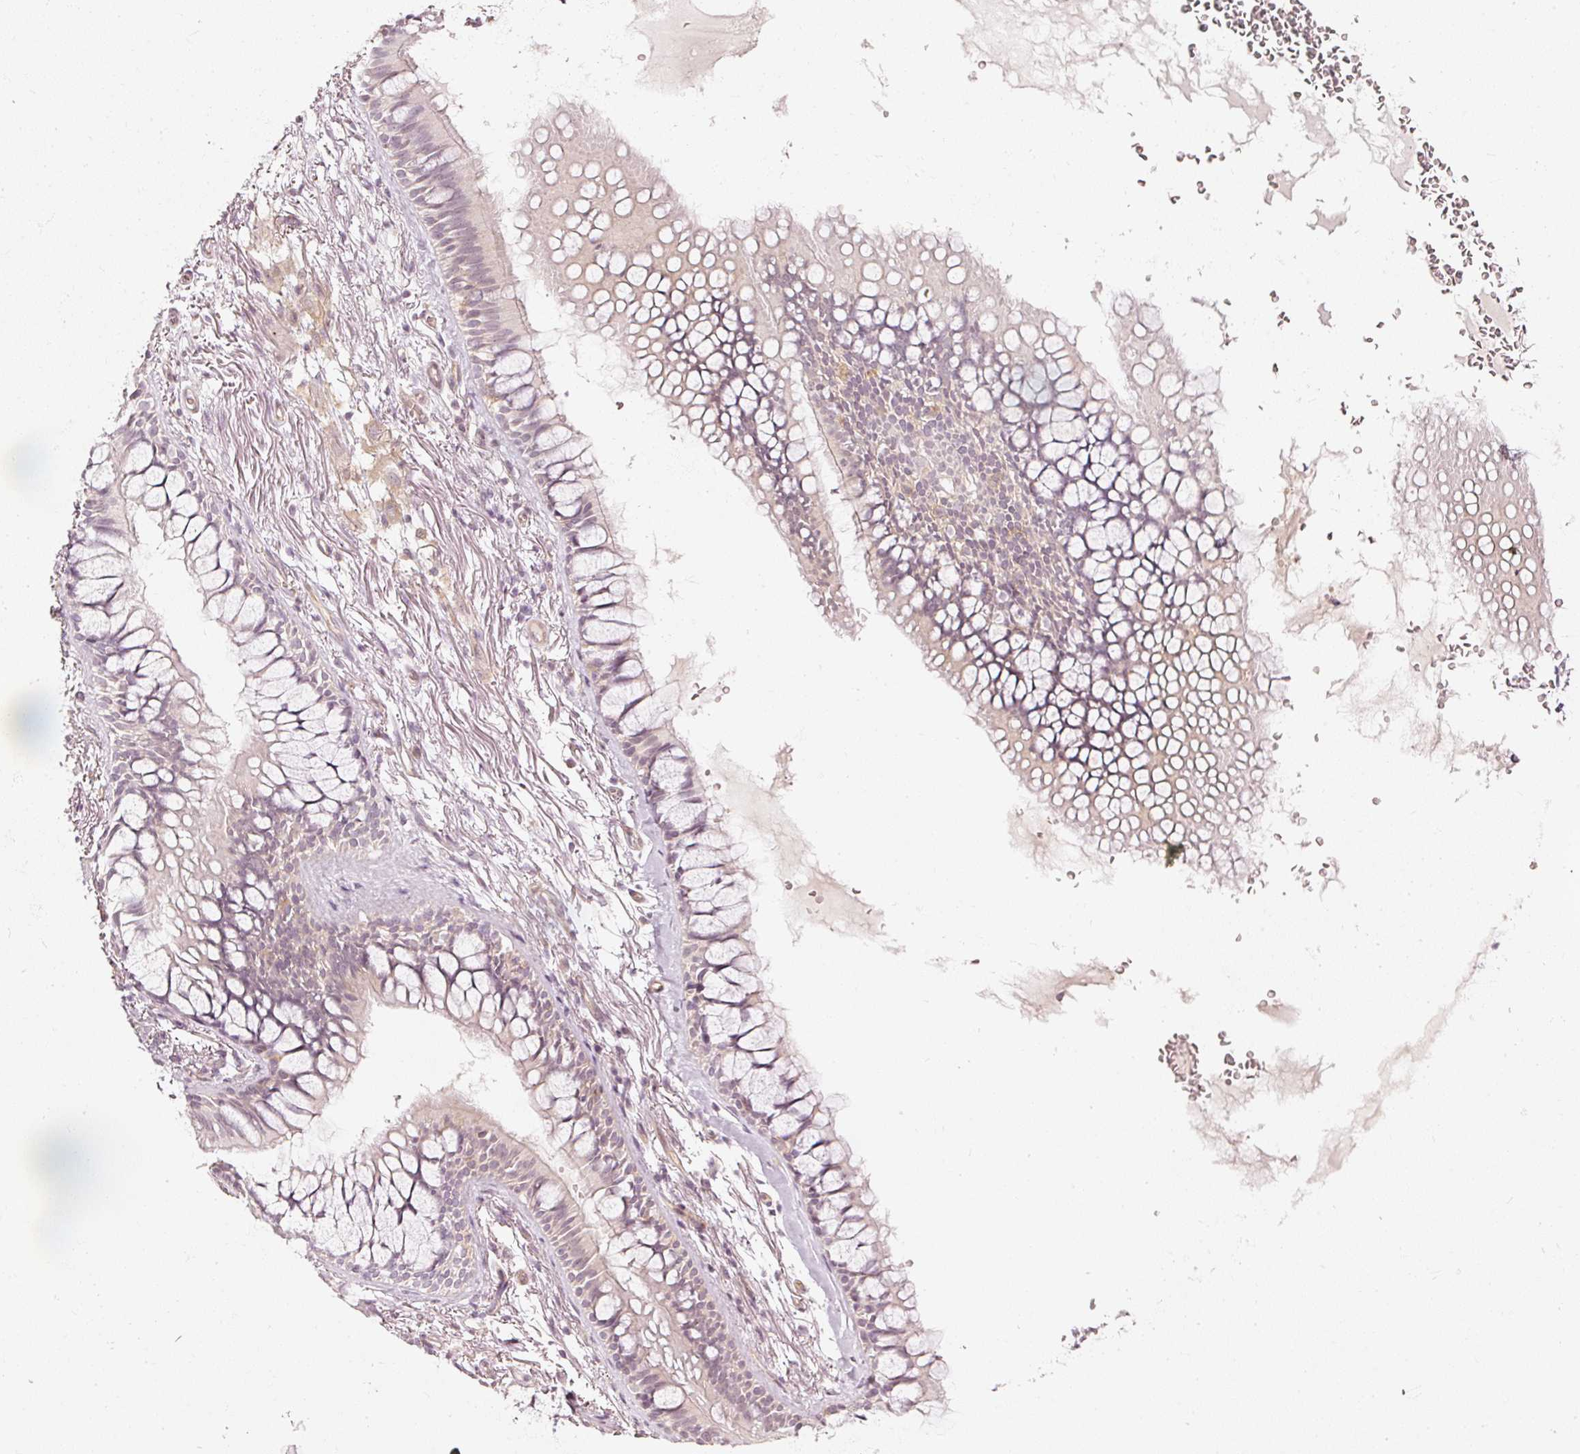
{"staining": {"intensity": "negative", "quantity": "none", "location": "none"}, "tissue": "adipose tissue", "cell_type": "Adipocytes", "image_type": "normal", "snomed": [{"axis": "morphology", "description": "Normal tissue, NOS"}, {"axis": "topography", "description": "Bronchus"}], "caption": "Immunohistochemical staining of normal adipose tissue reveals no significant expression in adipocytes.", "gene": "DRD2", "patient": {"sex": "male", "age": 70}}